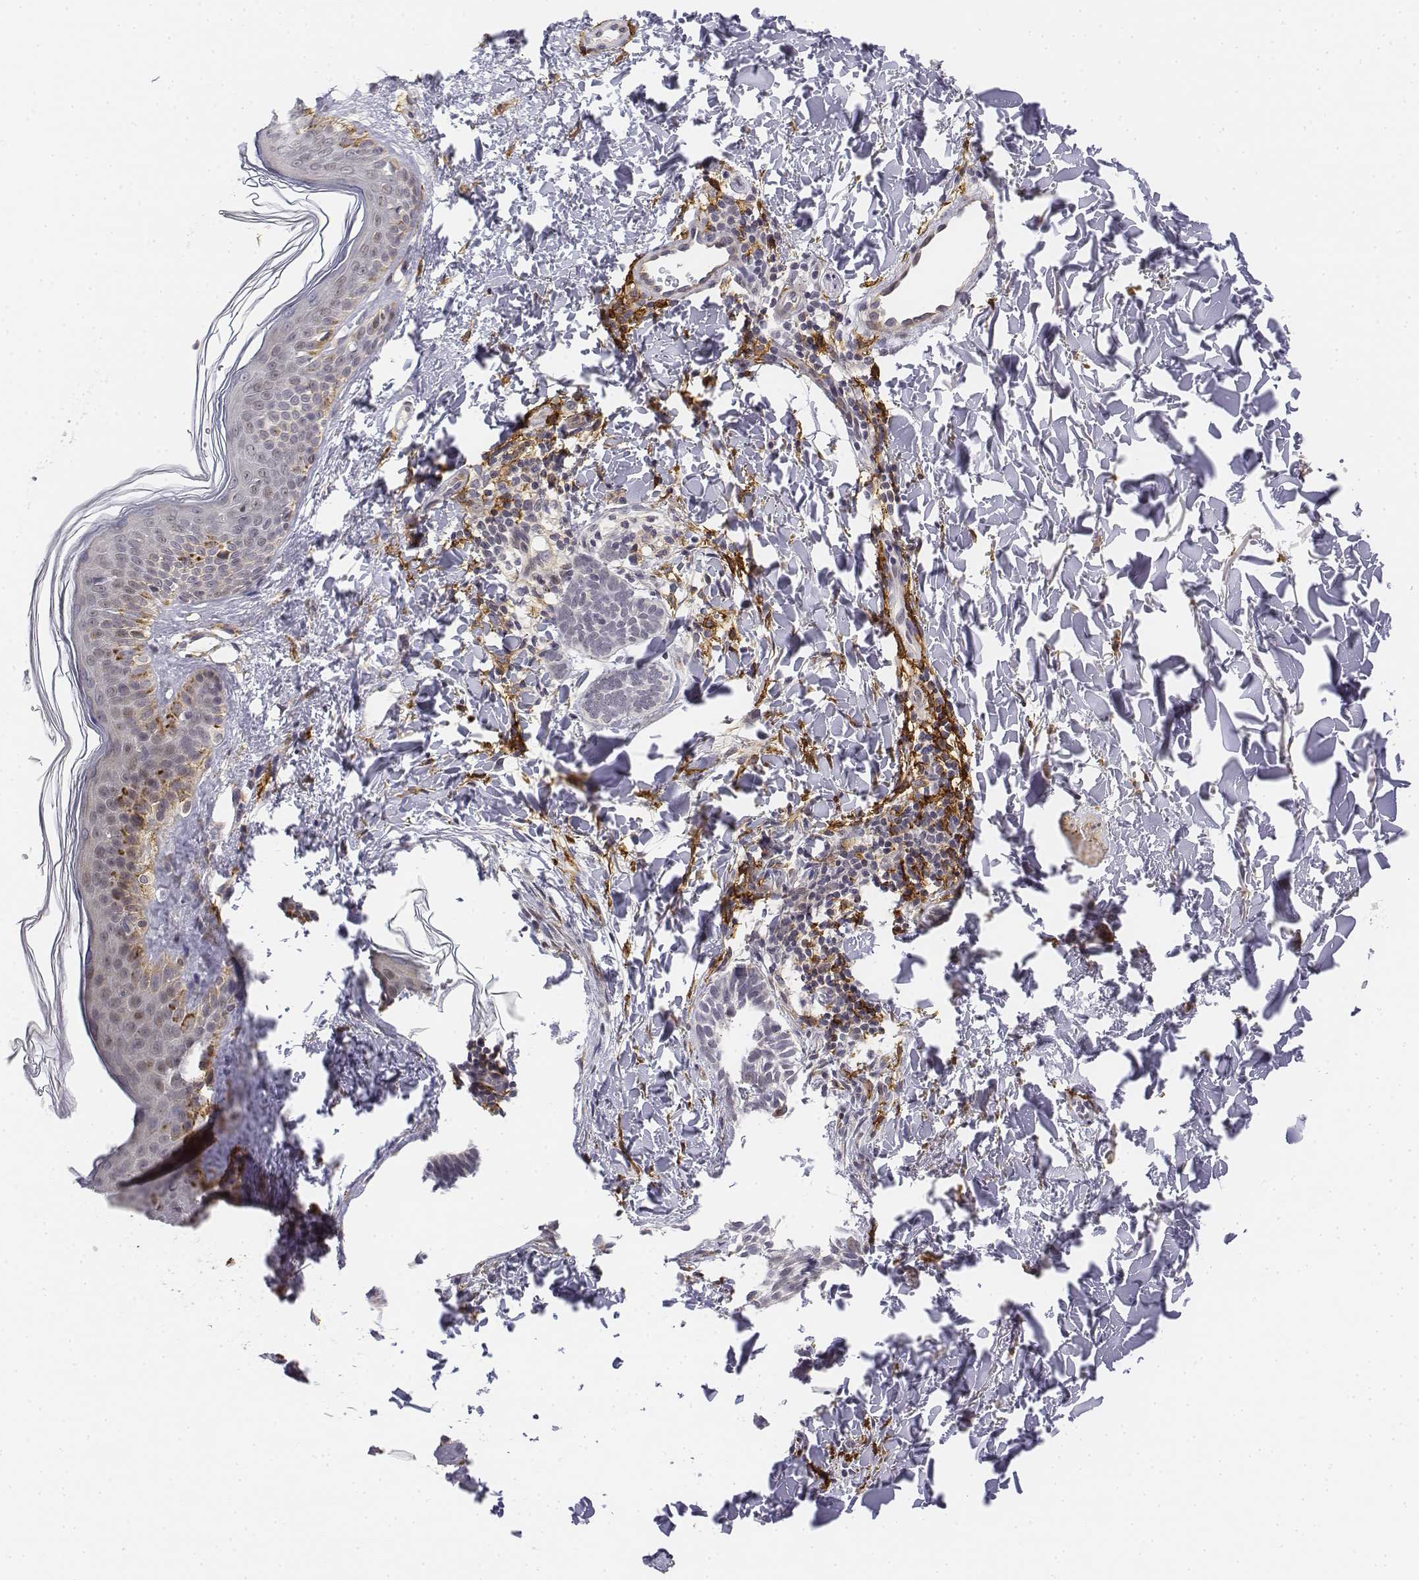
{"staining": {"intensity": "negative", "quantity": "none", "location": "none"}, "tissue": "skin cancer", "cell_type": "Tumor cells", "image_type": "cancer", "snomed": [{"axis": "morphology", "description": "Normal tissue, NOS"}, {"axis": "morphology", "description": "Basal cell carcinoma"}, {"axis": "topography", "description": "Skin"}], "caption": "Tumor cells are negative for protein expression in human skin cancer.", "gene": "CD14", "patient": {"sex": "male", "age": 46}}